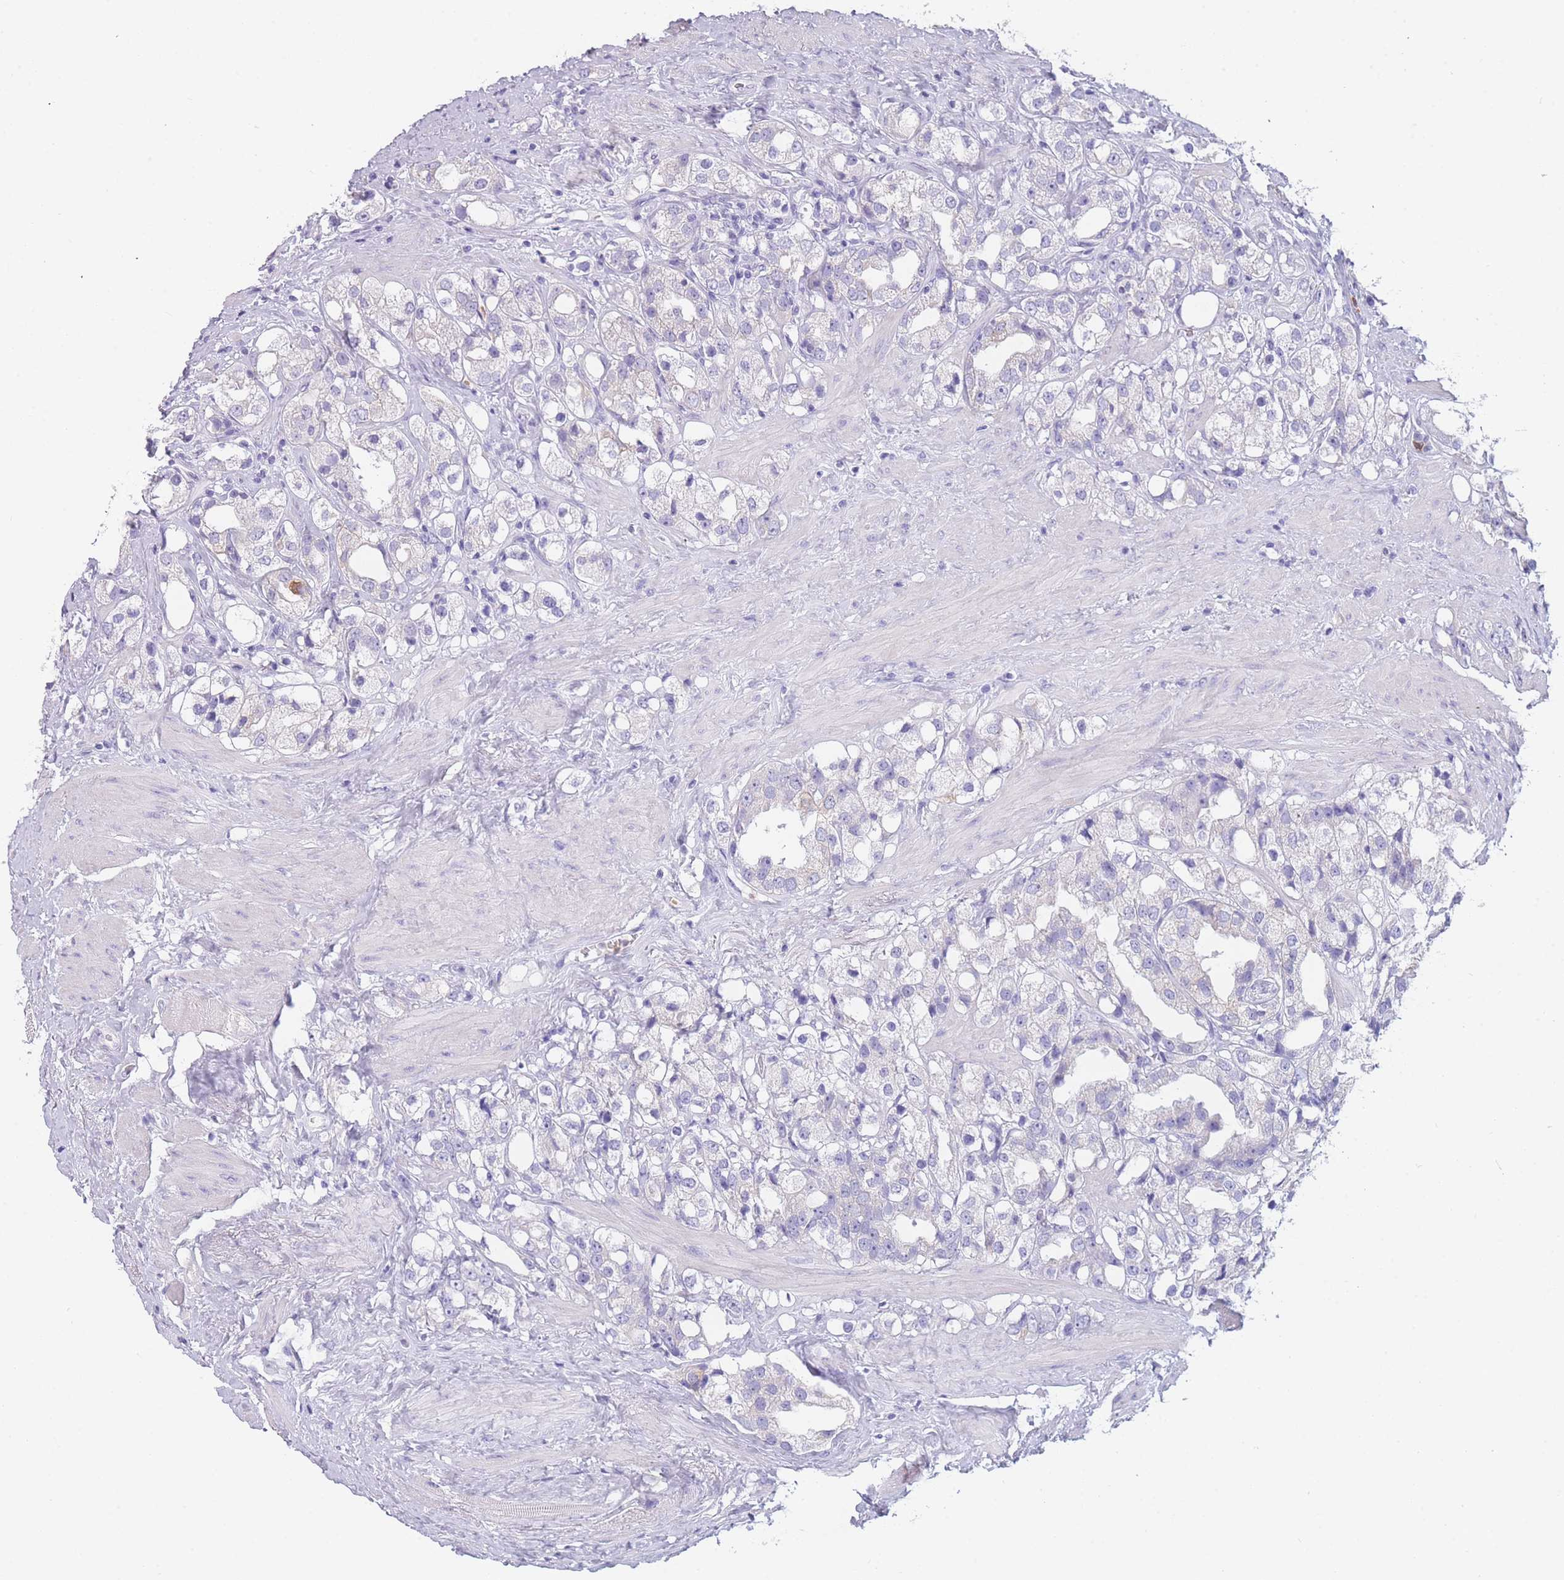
{"staining": {"intensity": "negative", "quantity": "none", "location": "none"}, "tissue": "prostate cancer", "cell_type": "Tumor cells", "image_type": "cancer", "snomed": [{"axis": "morphology", "description": "Adenocarcinoma, NOS"}, {"axis": "topography", "description": "Prostate"}], "caption": "Photomicrograph shows no significant protein positivity in tumor cells of adenocarcinoma (prostate). (Stains: DAB (3,3'-diaminobenzidine) immunohistochemistry (IHC) with hematoxylin counter stain, Microscopy: brightfield microscopy at high magnification).", "gene": "ZNF627", "patient": {"sex": "male", "age": 79}}